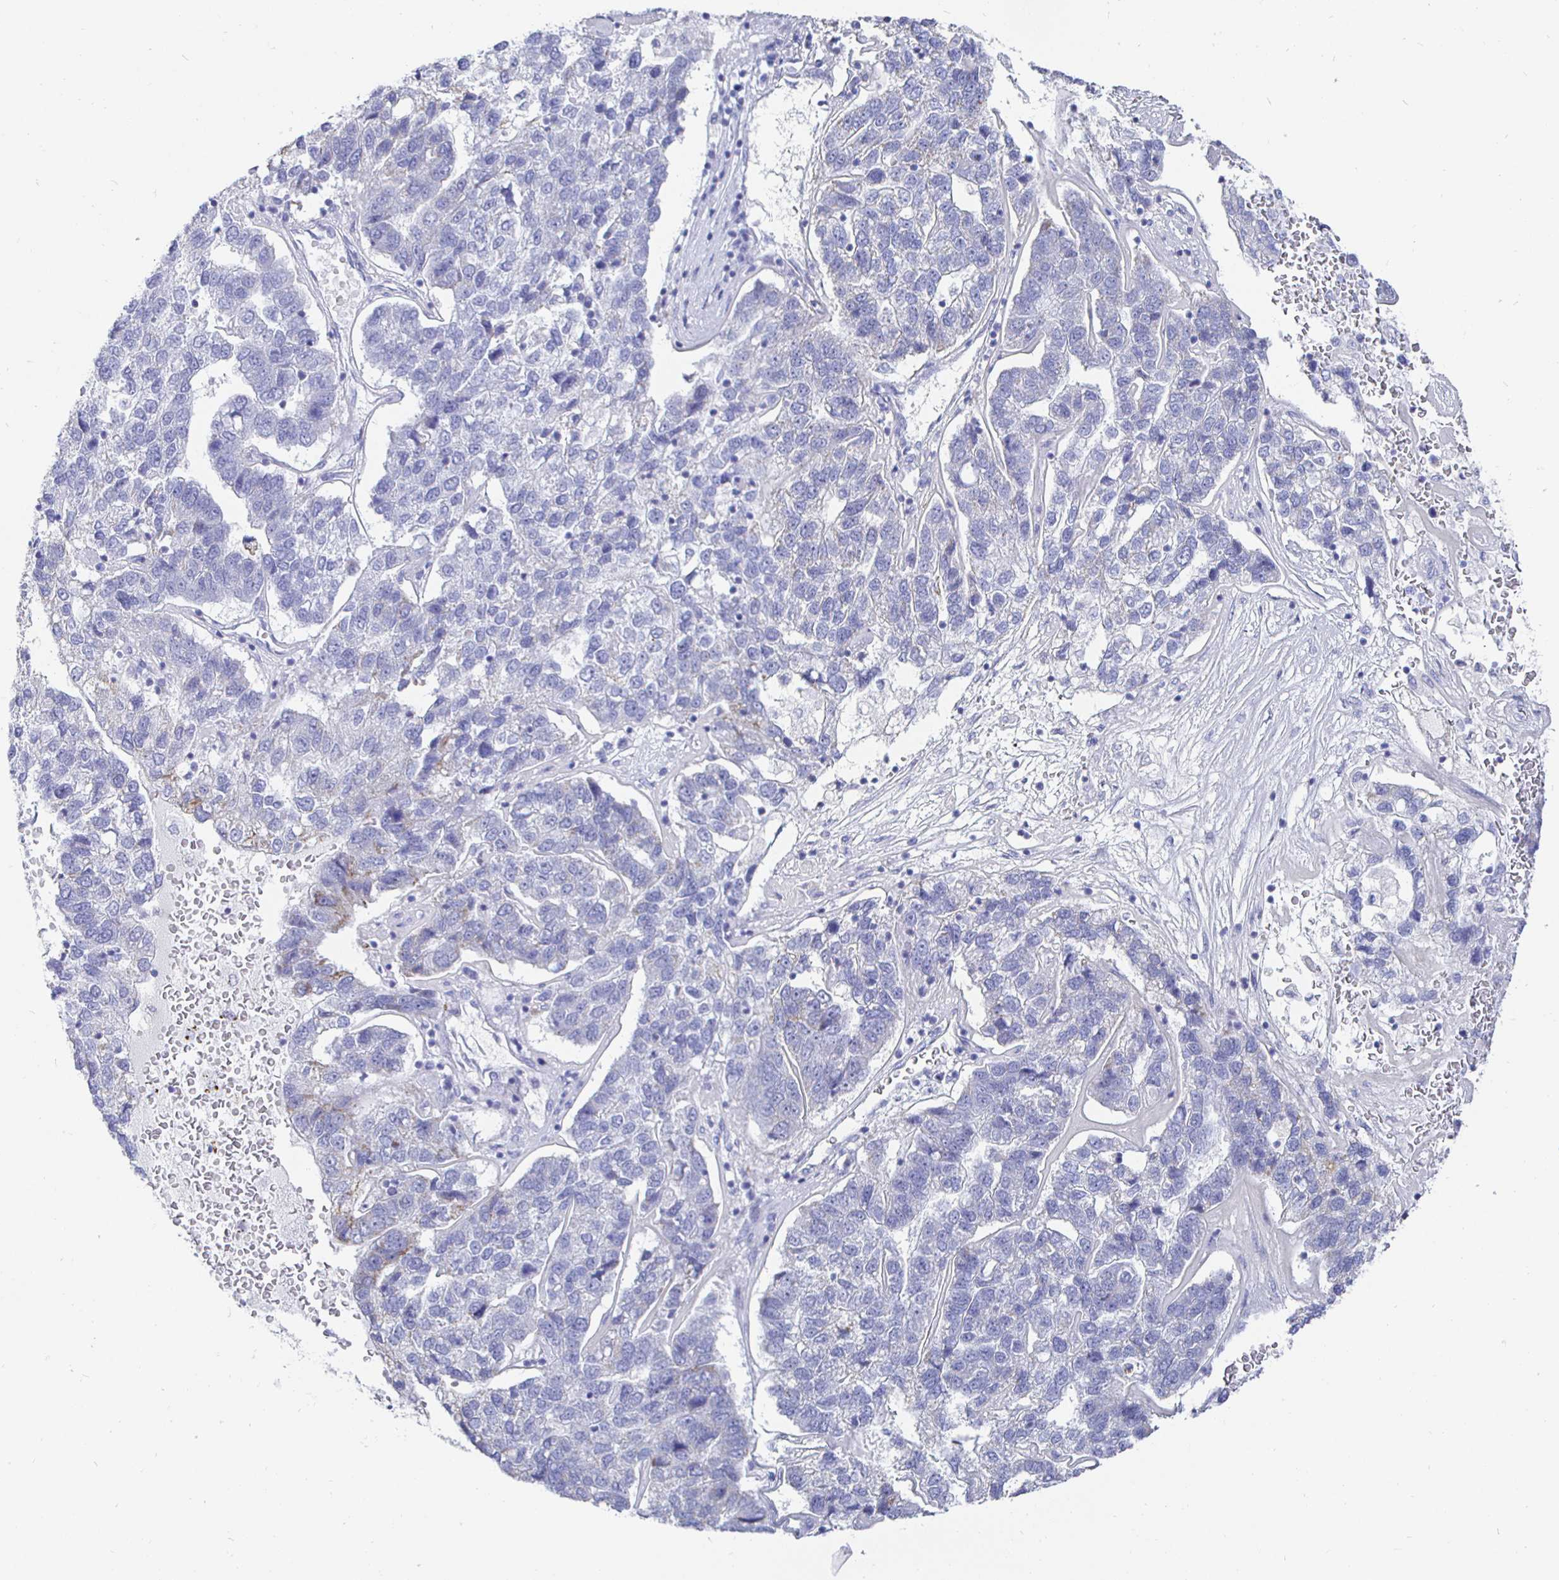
{"staining": {"intensity": "negative", "quantity": "none", "location": "none"}, "tissue": "pancreatic cancer", "cell_type": "Tumor cells", "image_type": "cancer", "snomed": [{"axis": "morphology", "description": "Adenocarcinoma, NOS"}, {"axis": "topography", "description": "Pancreas"}], "caption": "Pancreatic adenocarcinoma was stained to show a protein in brown. There is no significant expression in tumor cells. Nuclei are stained in blue.", "gene": "CR2", "patient": {"sex": "female", "age": 61}}